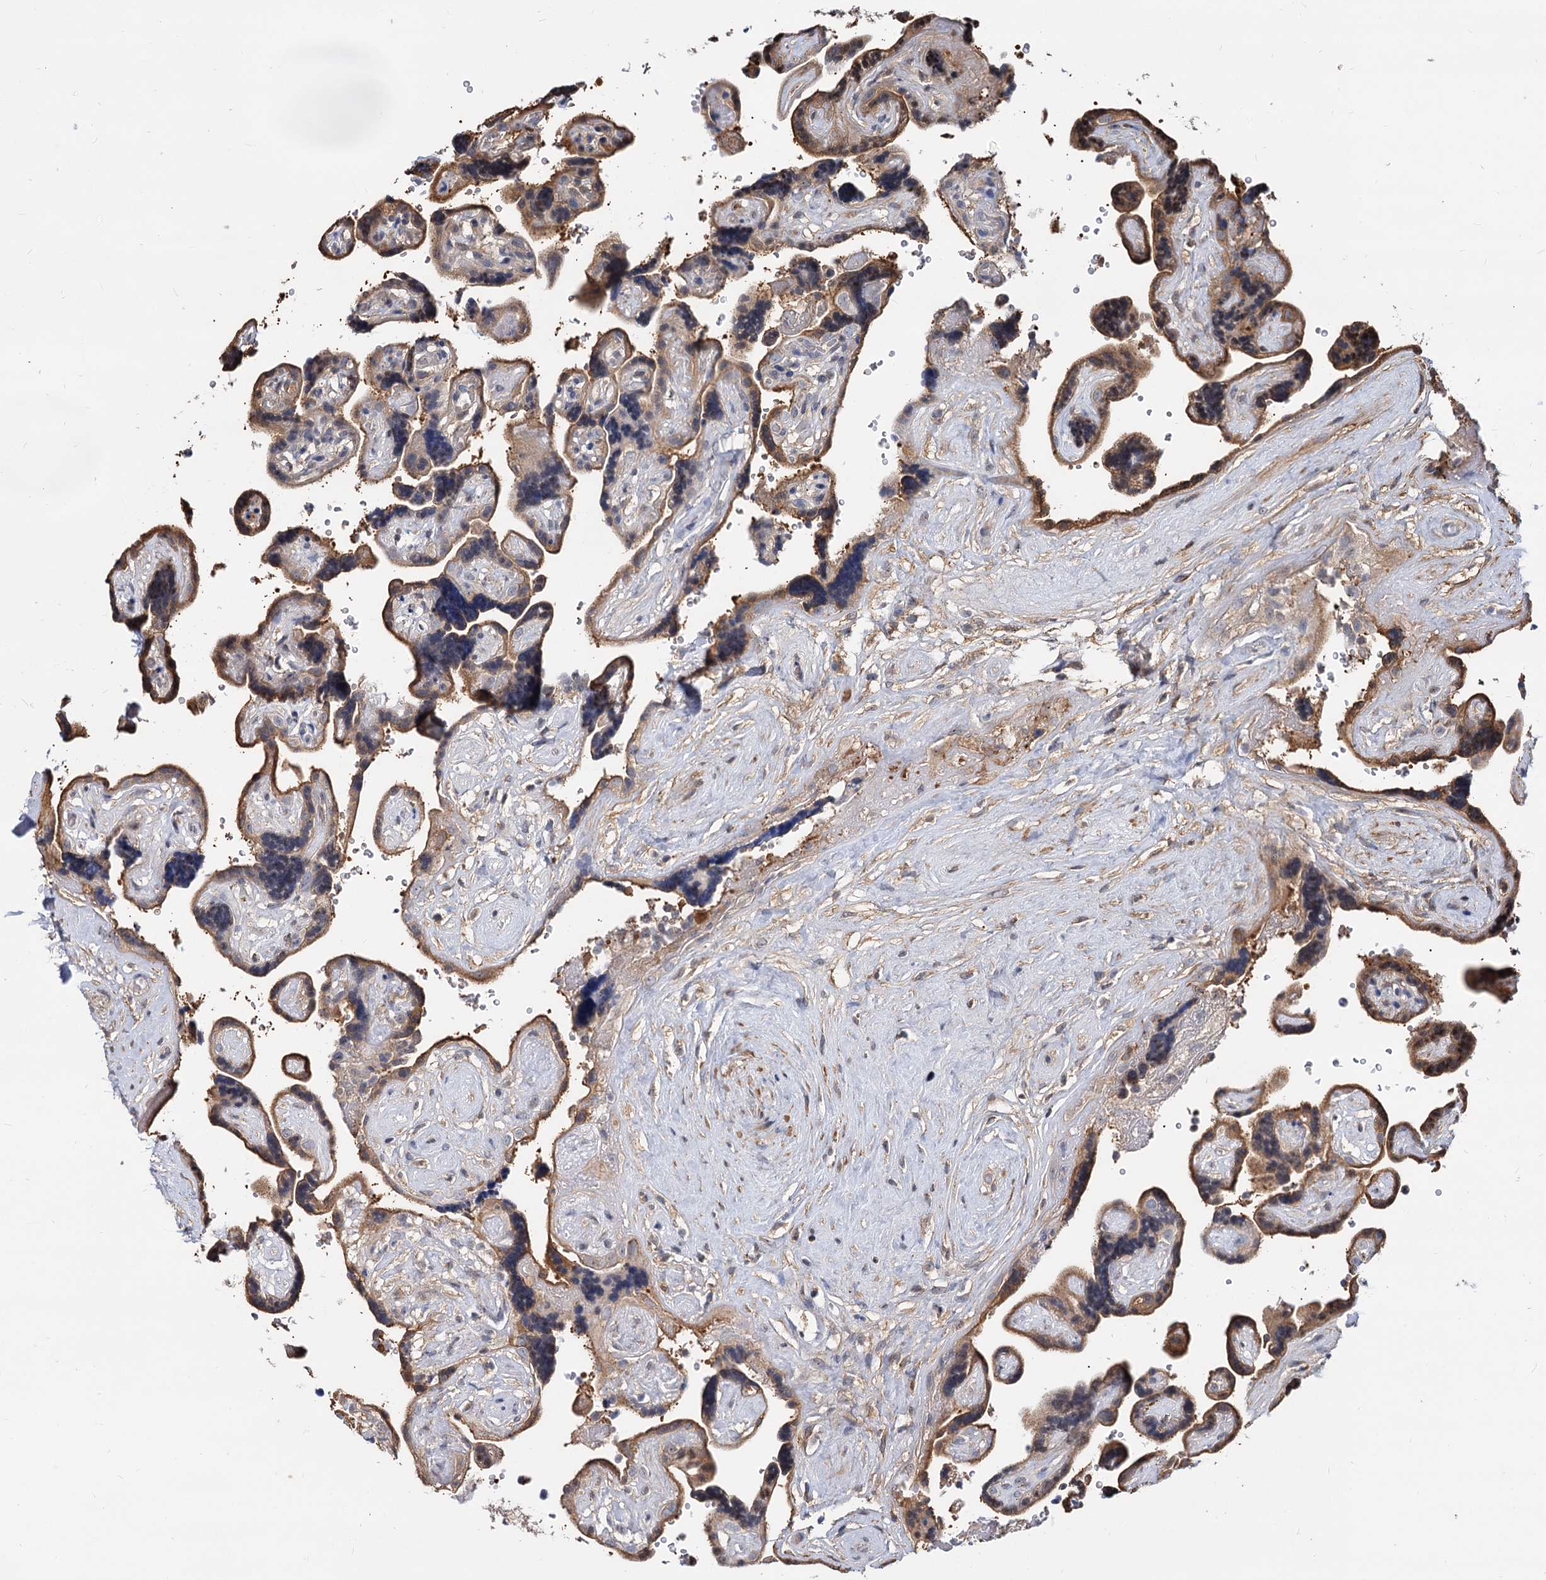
{"staining": {"intensity": "moderate", "quantity": ">75%", "location": "cytoplasmic/membranous"}, "tissue": "placenta", "cell_type": "Decidual cells", "image_type": "normal", "snomed": [{"axis": "morphology", "description": "Normal tissue, NOS"}, {"axis": "topography", "description": "Placenta"}], "caption": "Human placenta stained for a protein (brown) demonstrates moderate cytoplasmic/membranous positive expression in about >75% of decidual cells.", "gene": "SNX15", "patient": {"sex": "female", "age": 30}}